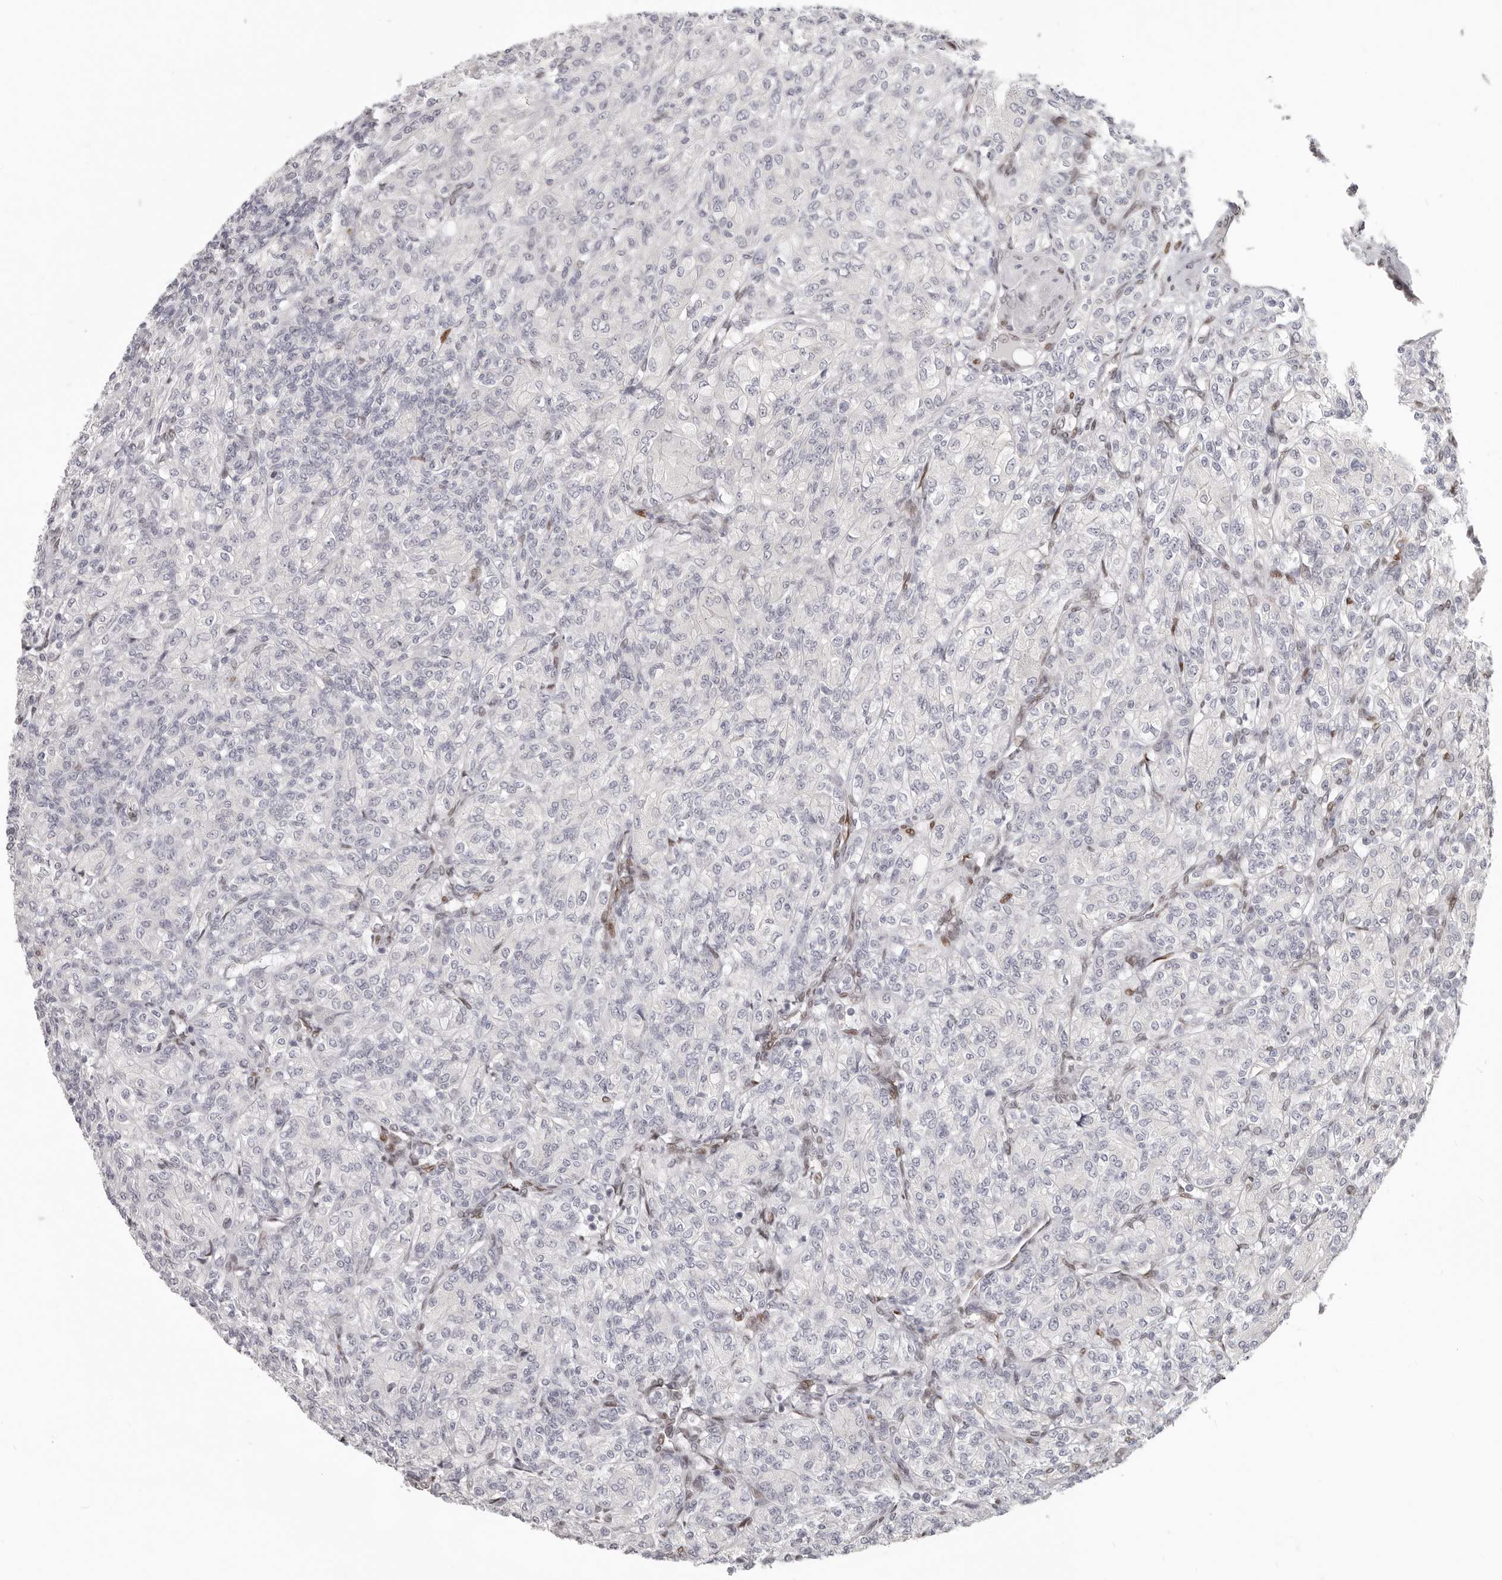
{"staining": {"intensity": "negative", "quantity": "none", "location": "none"}, "tissue": "renal cancer", "cell_type": "Tumor cells", "image_type": "cancer", "snomed": [{"axis": "morphology", "description": "Adenocarcinoma, NOS"}, {"axis": "topography", "description": "Kidney"}], "caption": "Image shows no significant protein expression in tumor cells of renal cancer (adenocarcinoma). (Immunohistochemistry, brightfield microscopy, high magnification).", "gene": "SRP19", "patient": {"sex": "male", "age": 77}}